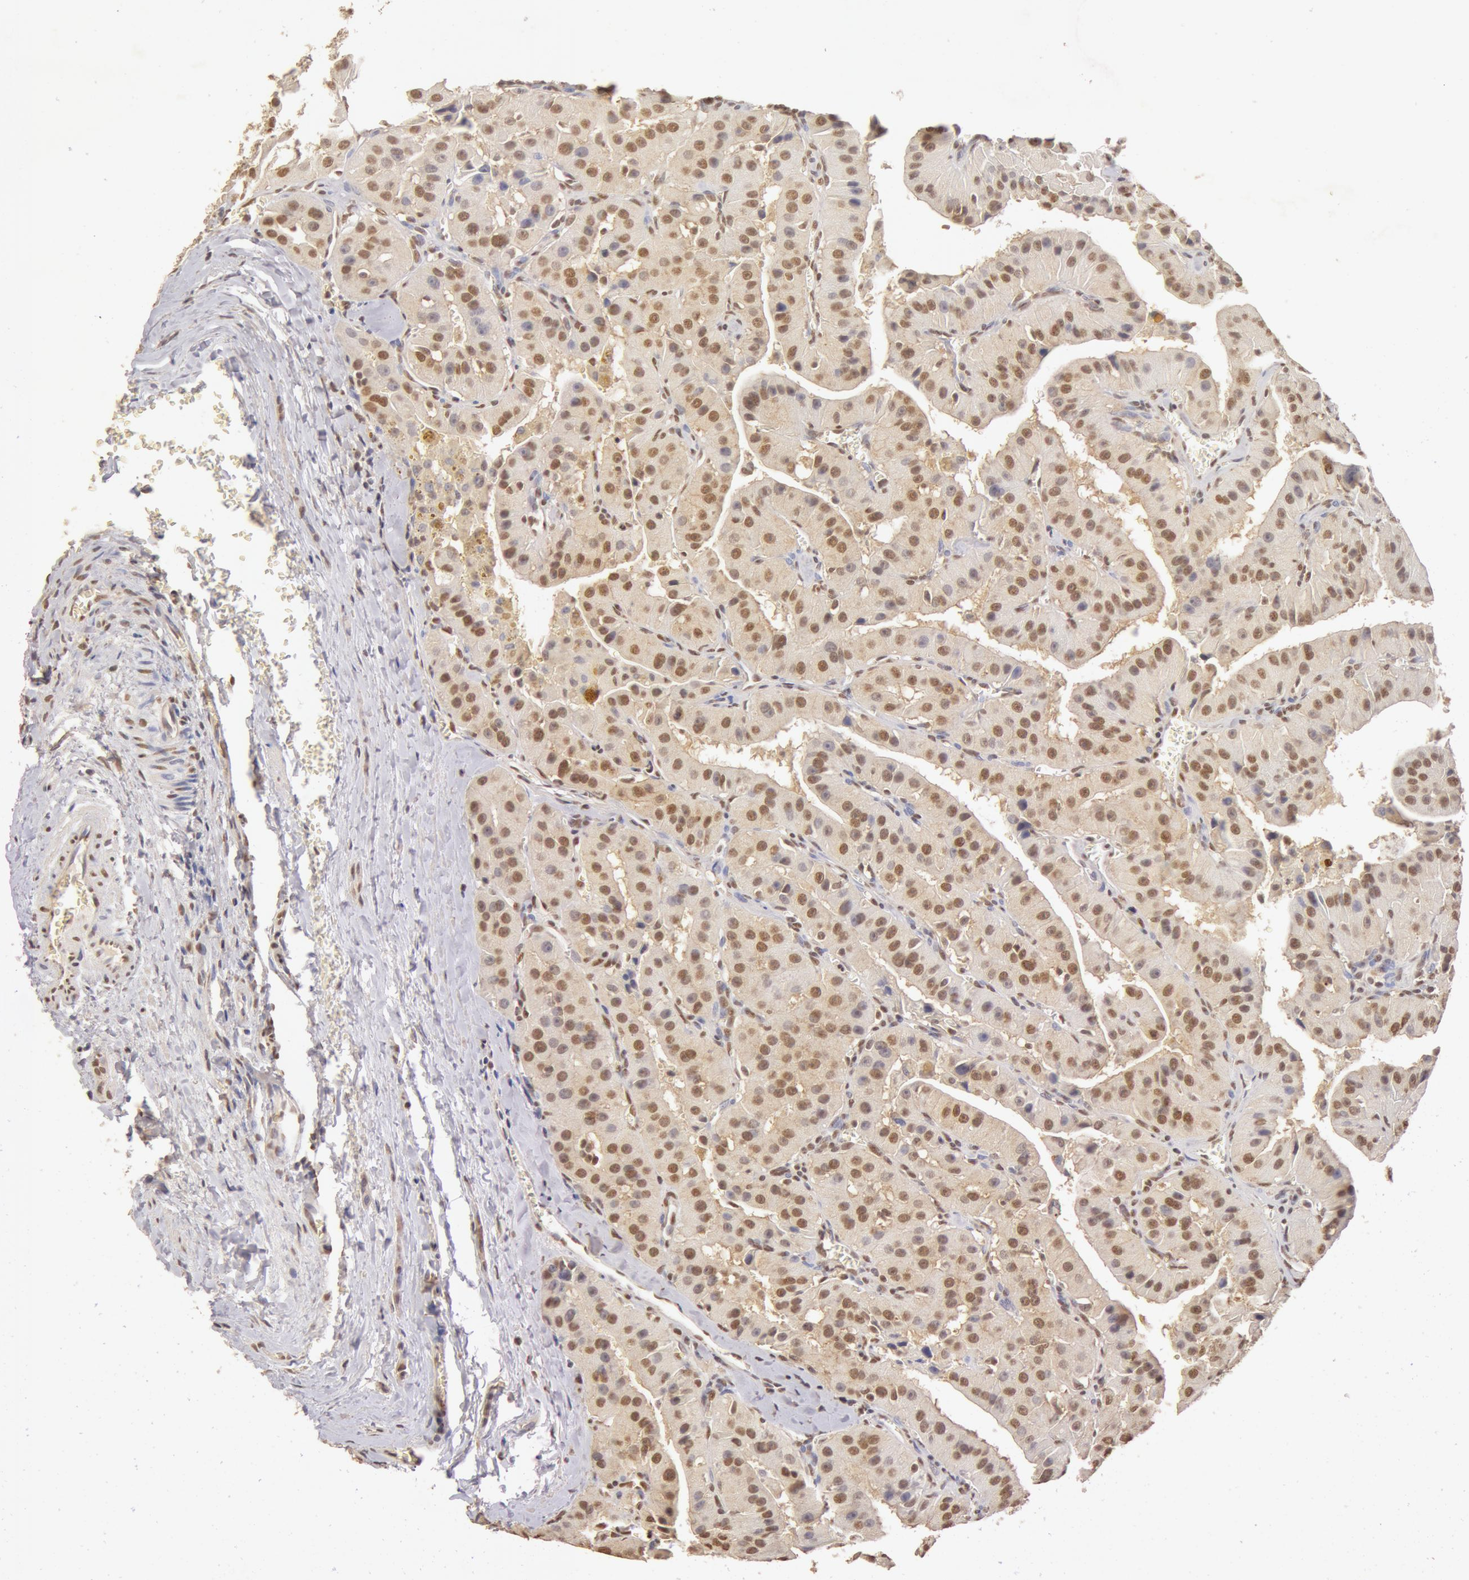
{"staining": {"intensity": "moderate", "quantity": ">75%", "location": "cytoplasmic/membranous,nuclear"}, "tissue": "thyroid cancer", "cell_type": "Tumor cells", "image_type": "cancer", "snomed": [{"axis": "morphology", "description": "Carcinoma, NOS"}, {"axis": "topography", "description": "Thyroid gland"}], "caption": "Protein staining displays moderate cytoplasmic/membranous and nuclear positivity in about >75% of tumor cells in thyroid cancer (carcinoma).", "gene": "SNRNP70", "patient": {"sex": "male", "age": 76}}